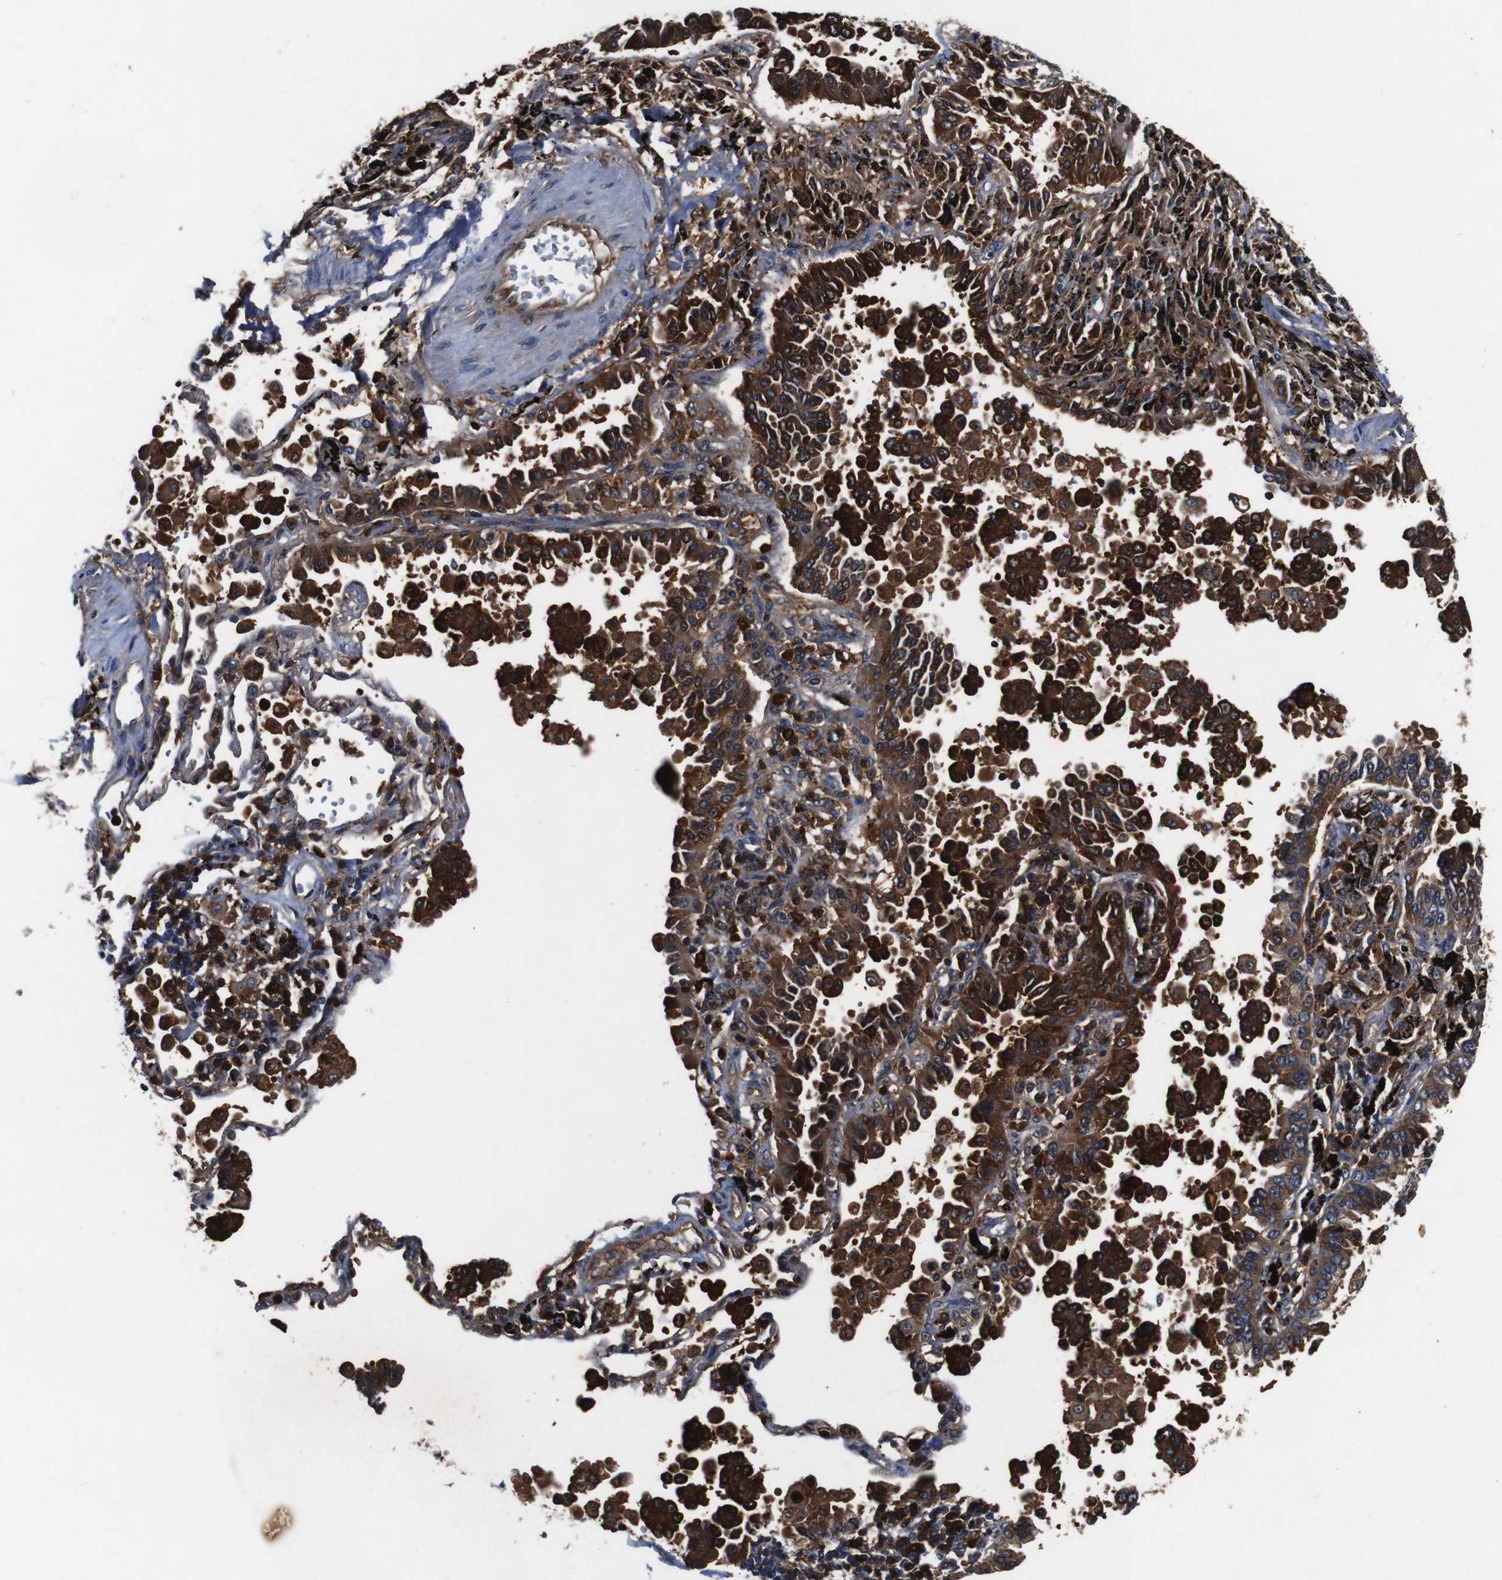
{"staining": {"intensity": "strong", "quantity": "25%-75%", "location": "cytoplasmic/membranous"}, "tissue": "lung cancer", "cell_type": "Tumor cells", "image_type": "cancer", "snomed": [{"axis": "morphology", "description": "Normal tissue, NOS"}, {"axis": "morphology", "description": "Adenocarcinoma, NOS"}, {"axis": "topography", "description": "Lung"}], "caption": "This is an image of immunohistochemistry staining of lung cancer, which shows strong staining in the cytoplasmic/membranous of tumor cells.", "gene": "ANXA1", "patient": {"sex": "male", "age": 59}}